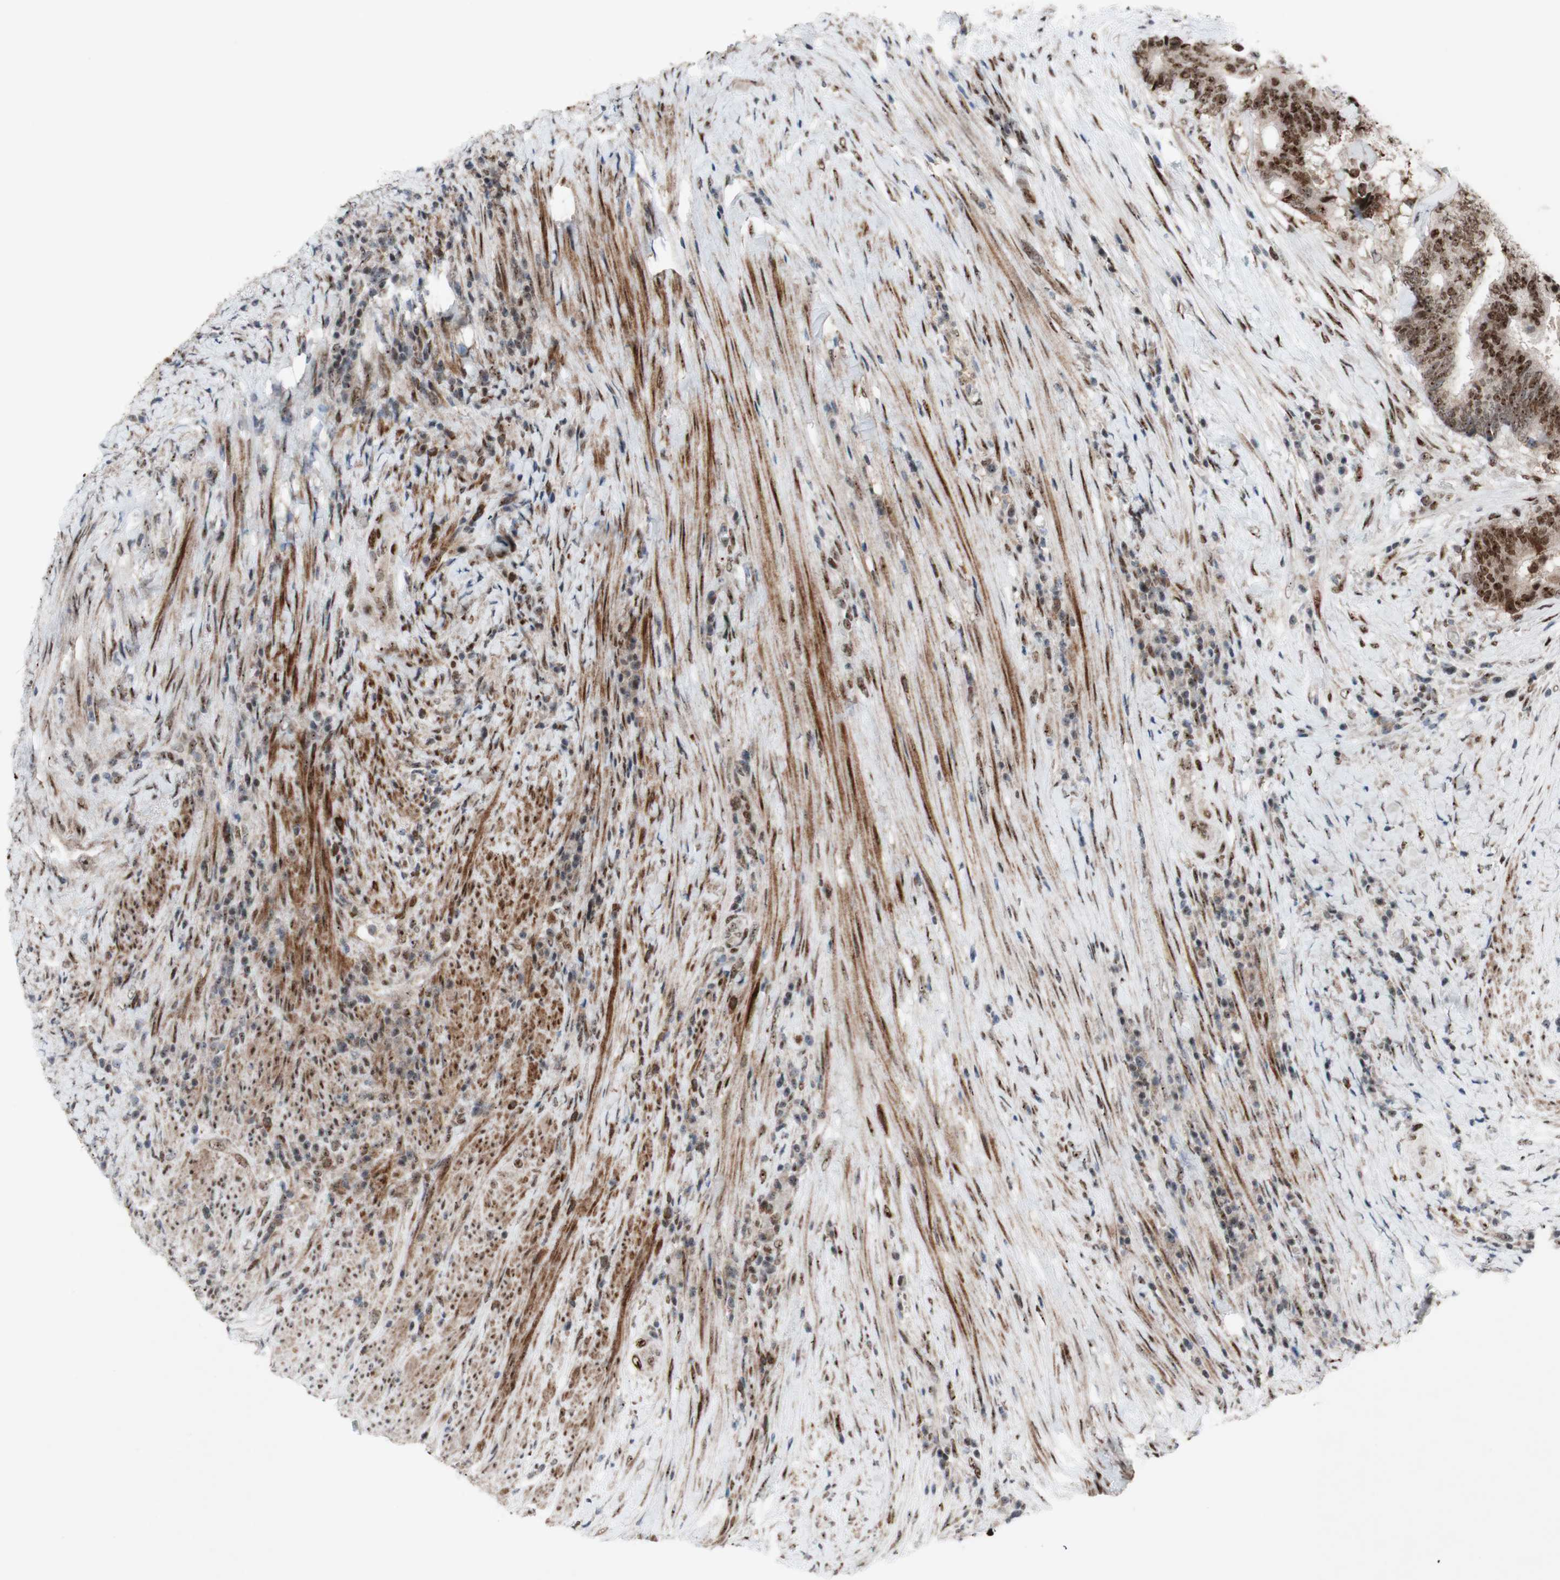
{"staining": {"intensity": "moderate", "quantity": ">75%", "location": "nuclear"}, "tissue": "colorectal cancer", "cell_type": "Tumor cells", "image_type": "cancer", "snomed": [{"axis": "morphology", "description": "Adenocarcinoma, NOS"}, {"axis": "topography", "description": "Rectum"}], "caption": "Protein staining of adenocarcinoma (colorectal) tissue exhibits moderate nuclear positivity in about >75% of tumor cells. (DAB (3,3'-diaminobenzidine) IHC with brightfield microscopy, high magnification).", "gene": "POLR1A", "patient": {"sex": "male", "age": 72}}